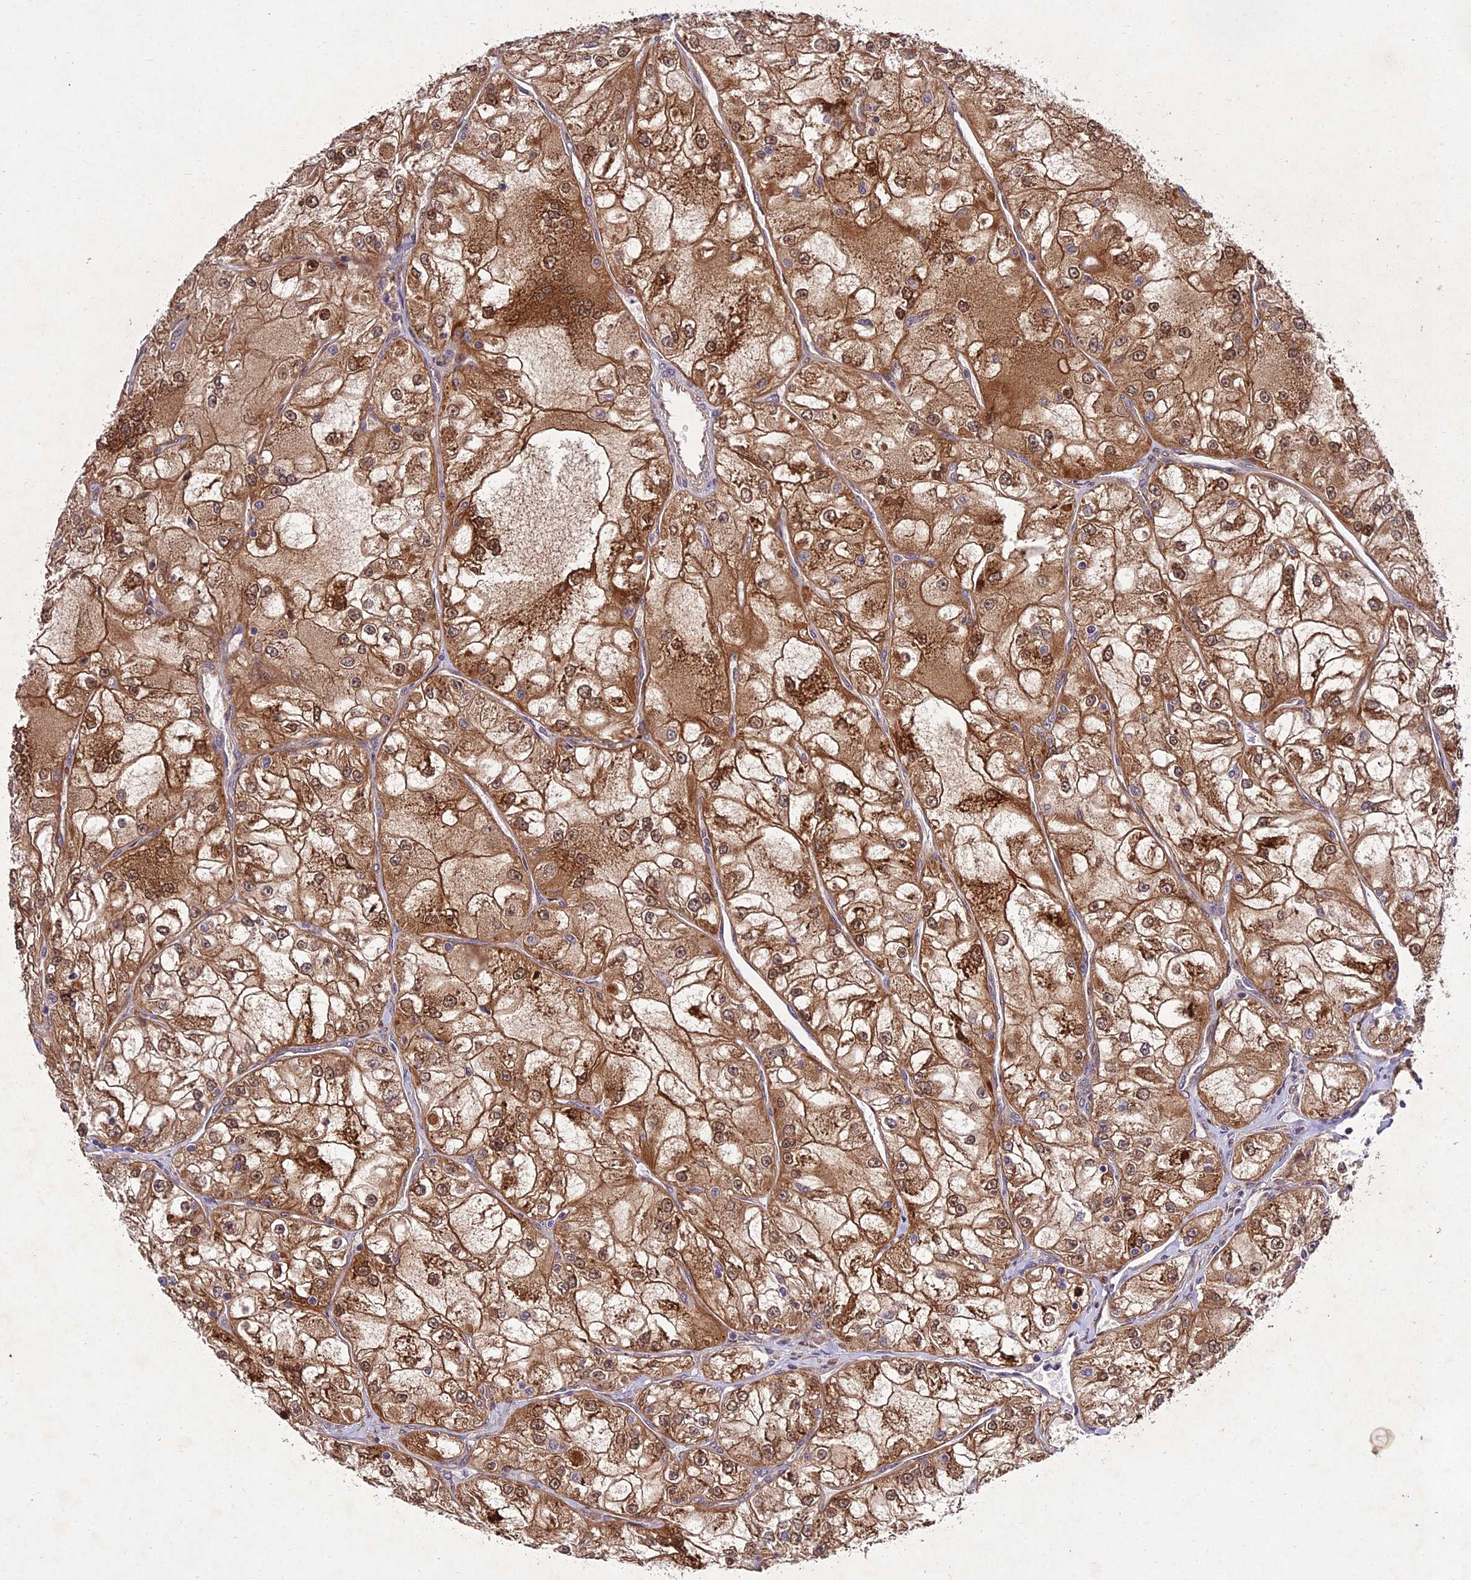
{"staining": {"intensity": "moderate", "quantity": ">75%", "location": "cytoplasmic/membranous,nuclear"}, "tissue": "renal cancer", "cell_type": "Tumor cells", "image_type": "cancer", "snomed": [{"axis": "morphology", "description": "Adenocarcinoma, NOS"}, {"axis": "topography", "description": "Kidney"}], "caption": "Tumor cells reveal moderate cytoplasmic/membranous and nuclear expression in about >75% of cells in renal adenocarcinoma.", "gene": "MKKS", "patient": {"sex": "female", "age": 72}}